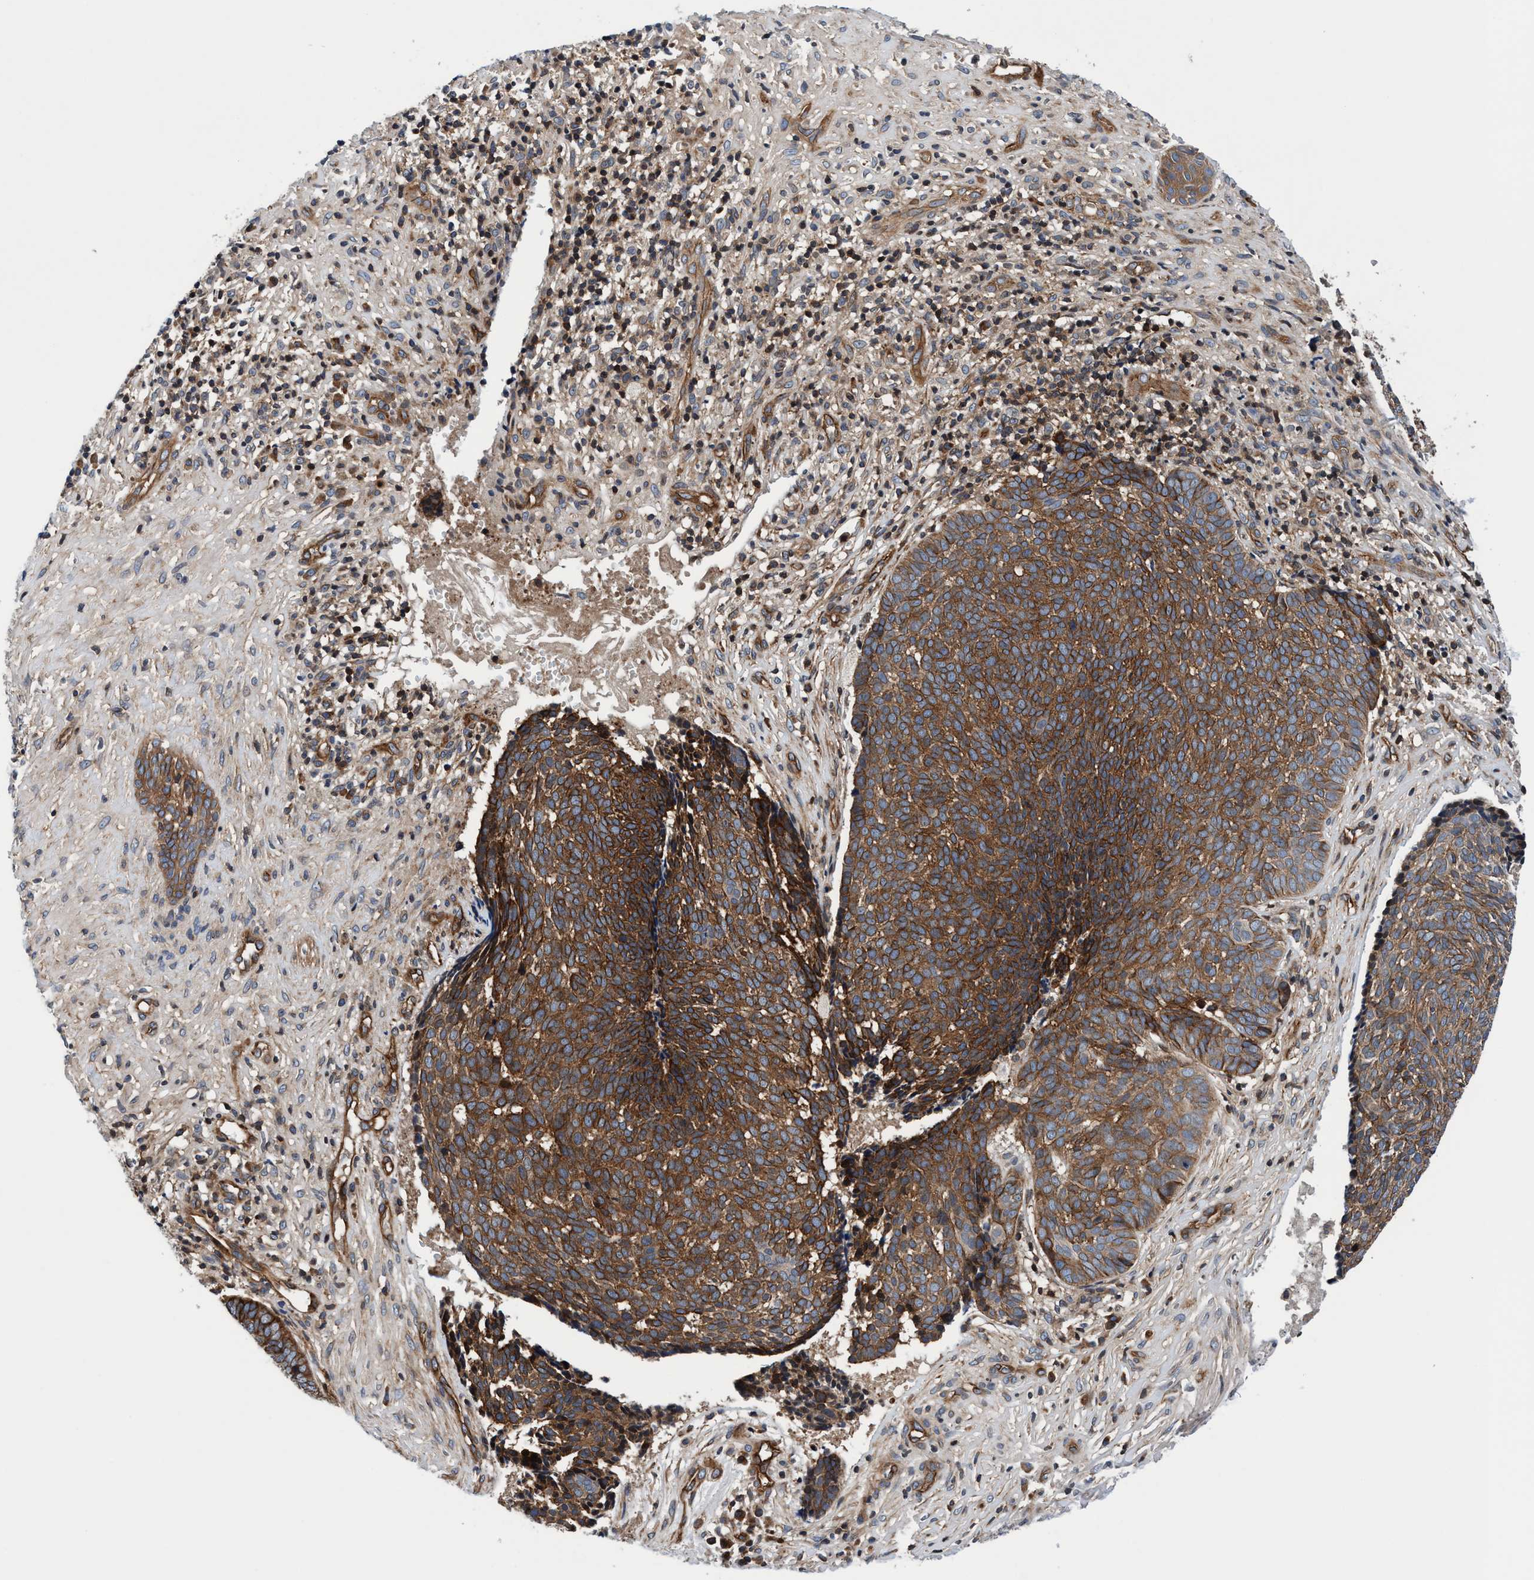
{"staining": {"intensity": "strong", "quantity": ">75%", "location": "cytoplasmic/membranous"}, "tissue": "skin cancer", "cell_type": "Tumor cells", "image_type": "cancer", "snomed": [{"axis": "morphology", "description": "Basal cell carcinoma"}, {"axis": "topography", "description": "Skin"}], "caption": "Immunohistochemical staining of basal cell carcinoma (skin) reveals strong cytoplasmic/membranous protein expression in approximately >75% of tumor cells.", "gene": "MCM3AP", "patient": {"sex": "male", "age": 84}}